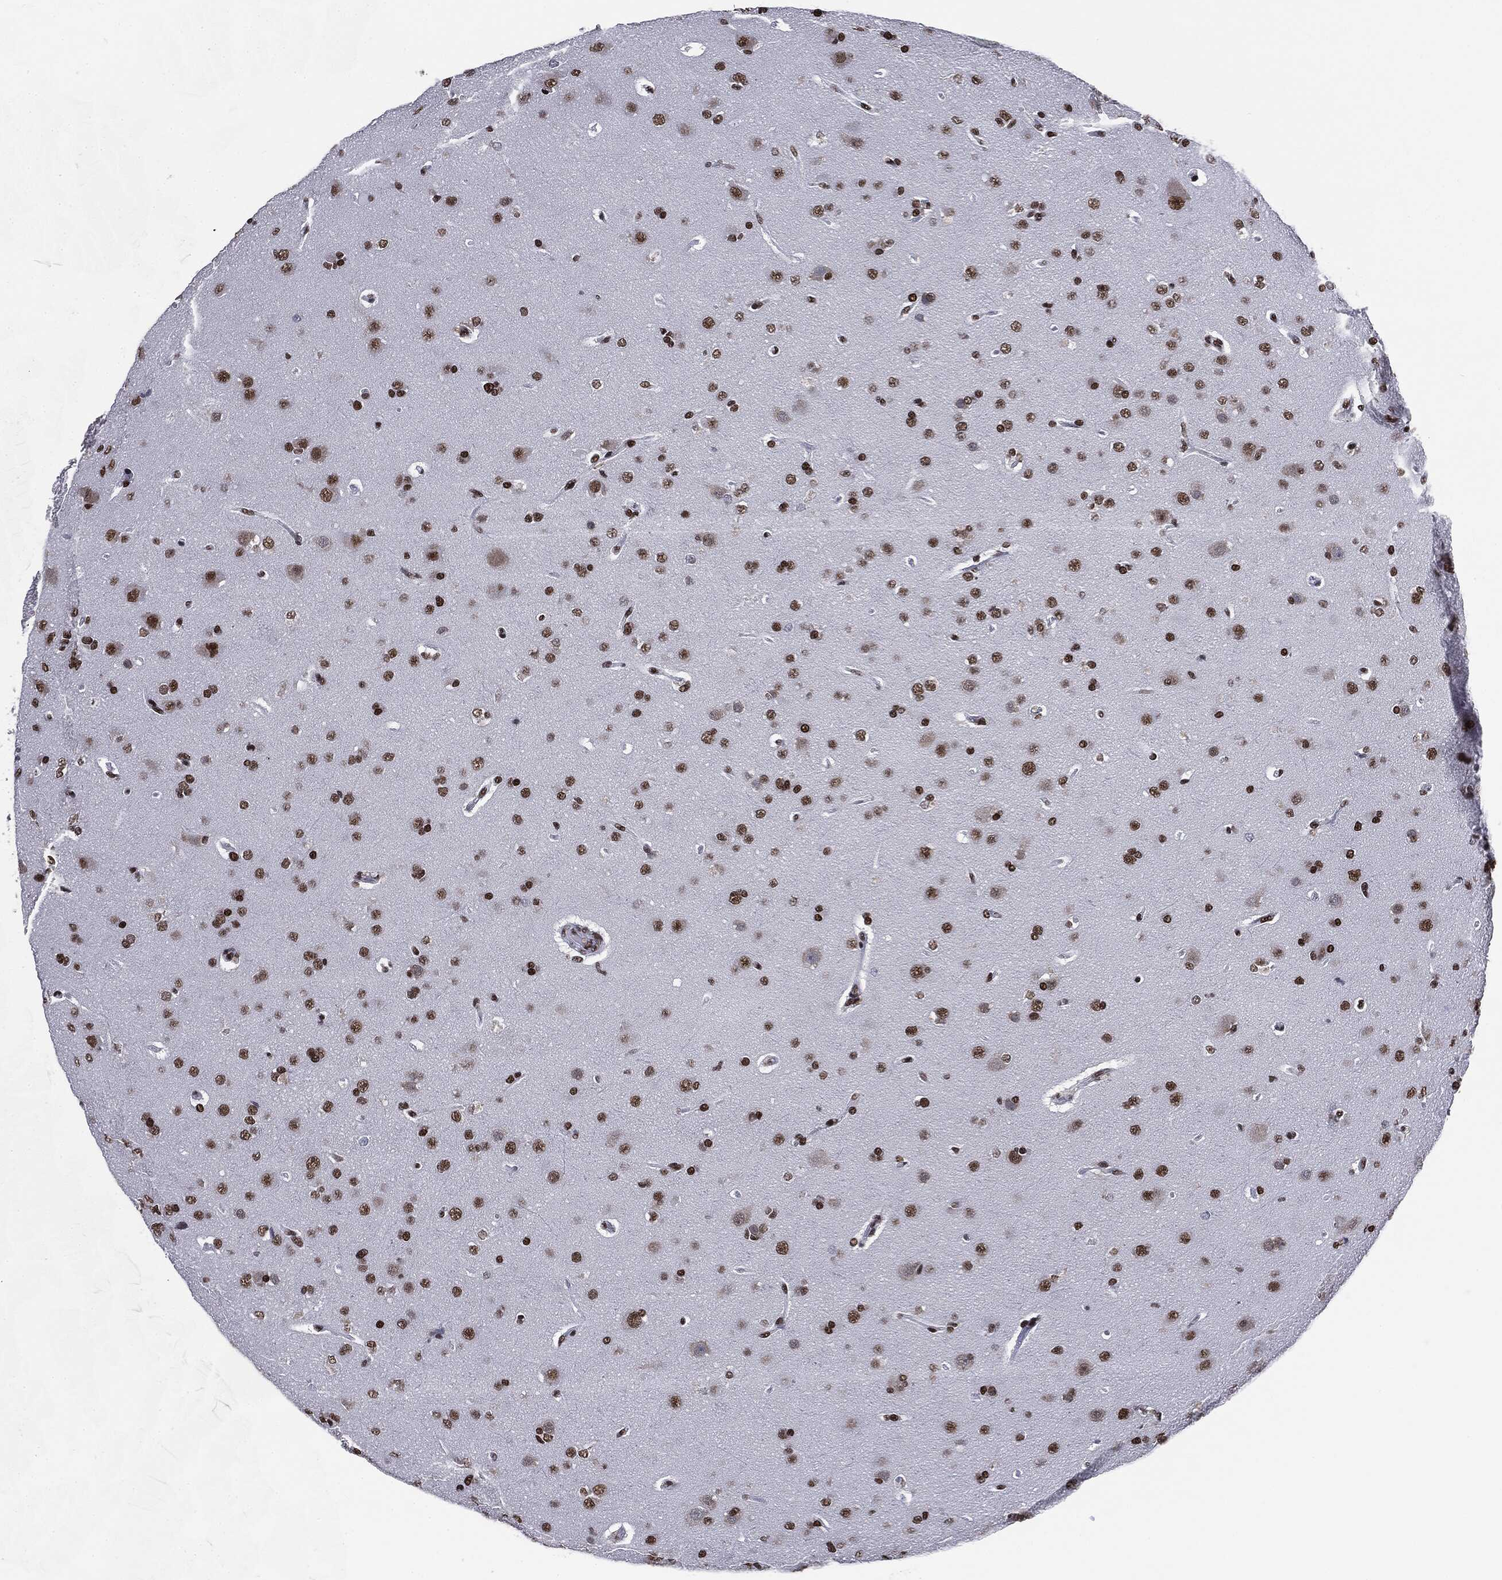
{"staining": {"intensity": "strong", "quantity": ">75%", "location": "nuclear"}, "tissue": "glioma", "cell_type": "Tumor cells", "image_type": "cancer", "snomed": [{"axis": "morphology", "description": "Glioma, malignant, NOS"}, {"axis": "topography", "description": "Cerebral cortex"}], "caption": "Protein staining by immunohistochemistry exhibits strong nuclear expression in approximately >75% of tumor cells in glioma. (IHC, brightfield microscopy, high magnification).", "gene": "MSH2", "patient": {"sex": "male", "age": 58}}